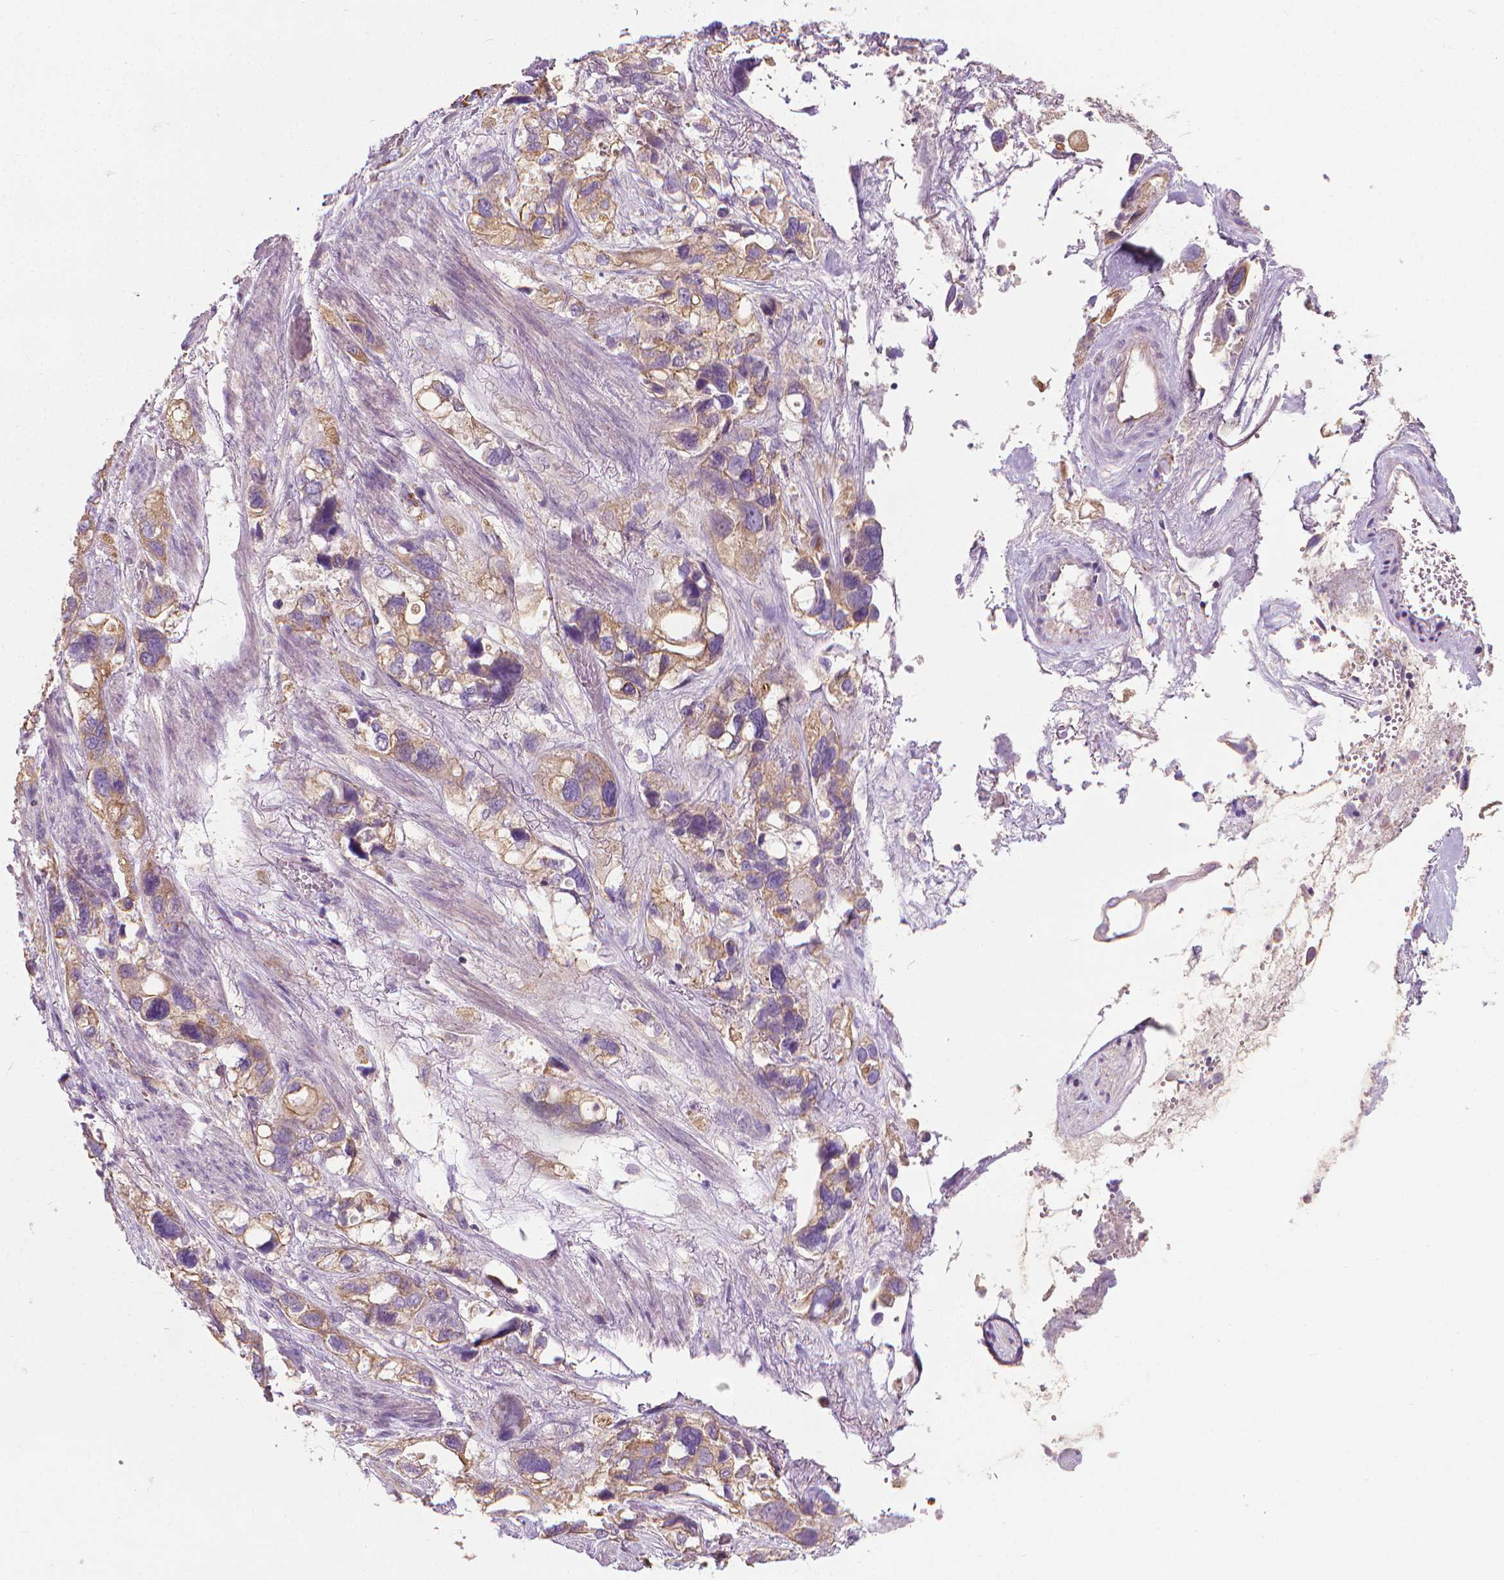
{"staining": {"intensity": "weak", "quantity": ">75%", "location": "cytoplasmic/membranous"}, "tissue": "stomach cancer", "cell_type": "Tumor cells", "image_type": "cancer", "snomed": [{"axis": "morphology", "description": "Adenocarcinoma, NOS"}, {"axis": "topography", "description": "Stomach, upper"}], "caption": "High-power microscopy captured an immunohistochemistry (IHC) photomicrograph of stomach cancer (adenocarcinoma), revealing weak cytoplasmic/membranous staining in about >75% of tumor cells.", "gene": "RIIAD1", "patient": {"sex": "female", "age": 81}}